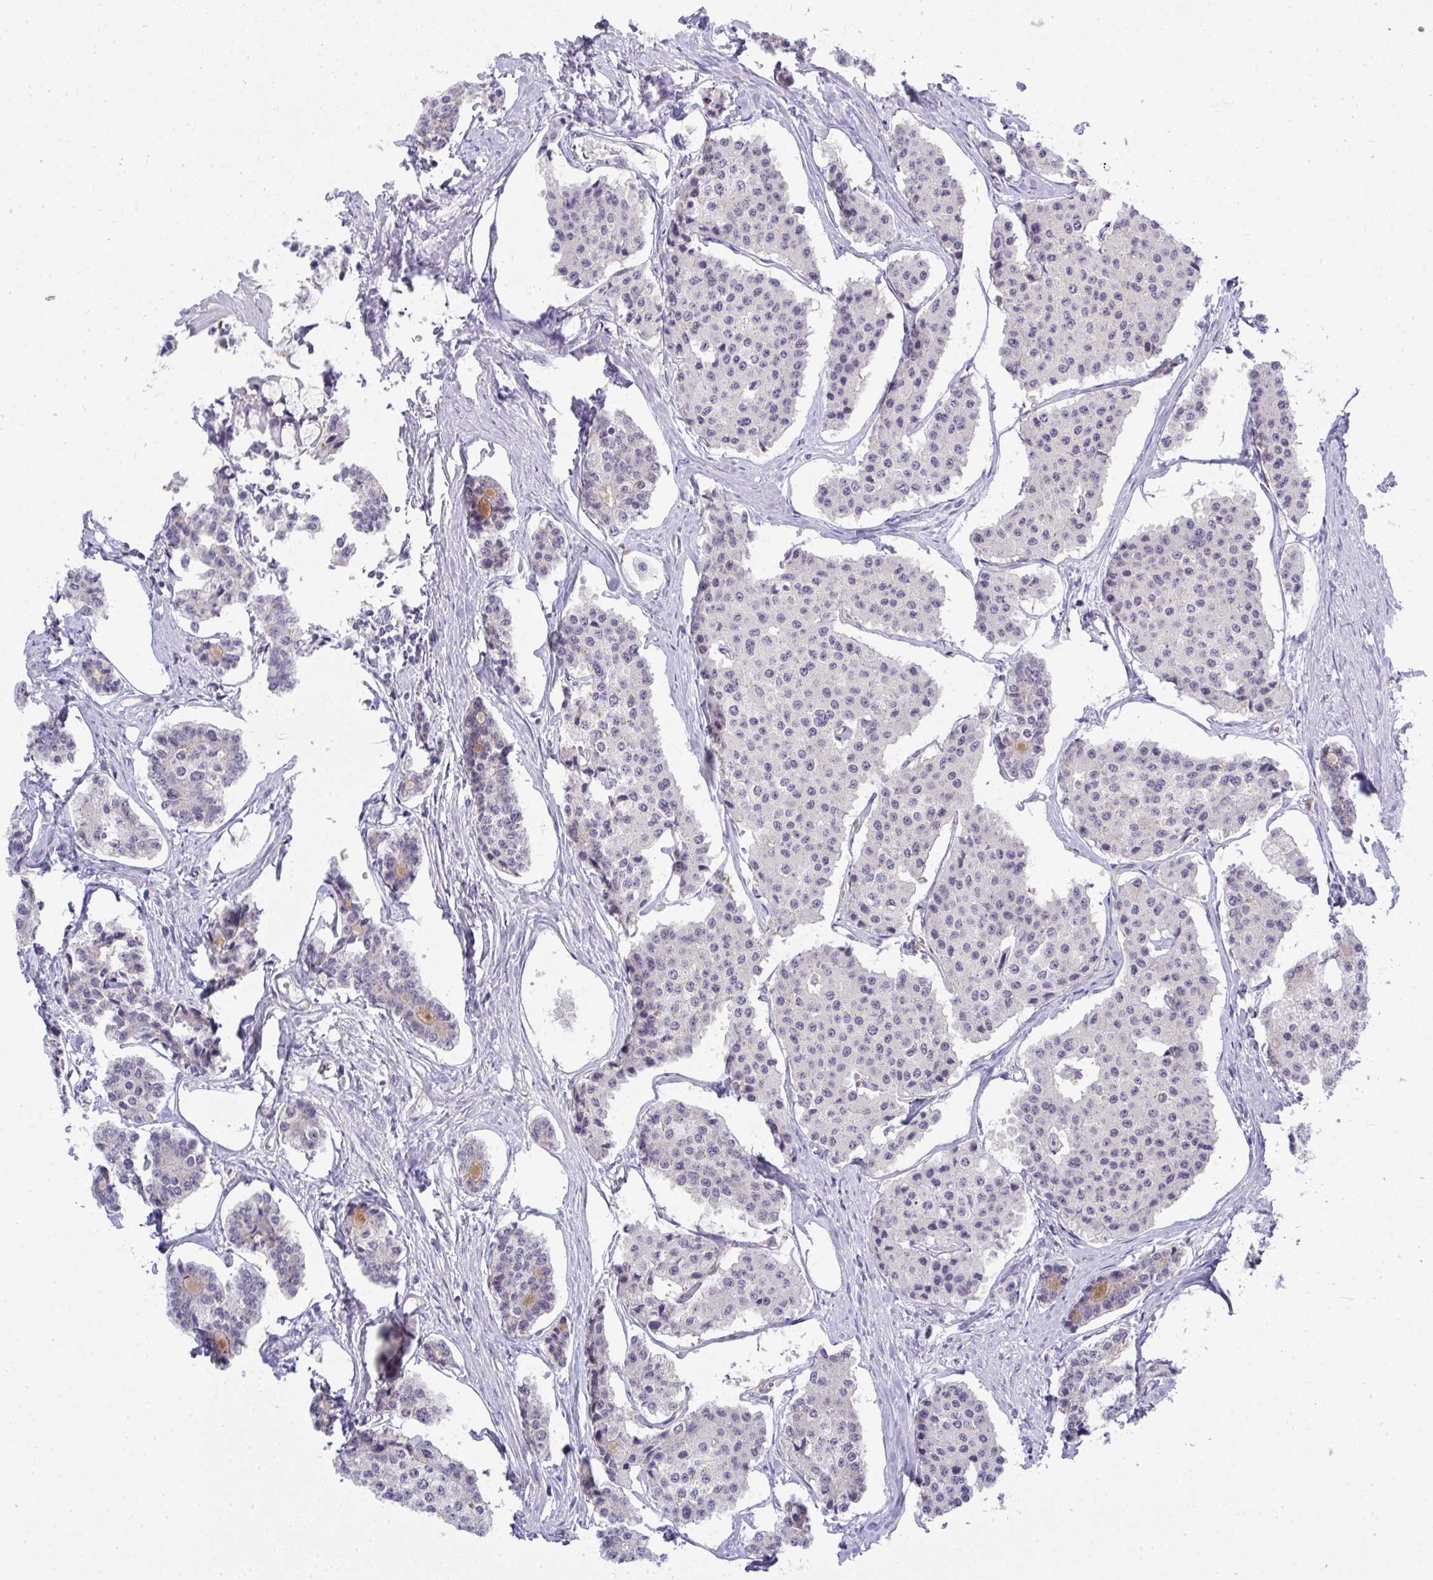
{"staining": {"intensity": "negative", "quantity": "none", "location": "none"}, "tissue": "carcinoid", "cell_type": "Tumor cells", "image_type": "cancer", "snomed": [{"axis": "morphology", "description": "Carcinoid, malignant, NOS"}, {"axis": "topography", "description": "Small intestine"}], "caption": "This is an IHC histopathology image of human carcinoid (malignant). There is no staining in tumor cells.", "gene": "TMEM82", "patient": {"sex": "female", "age": 65}}